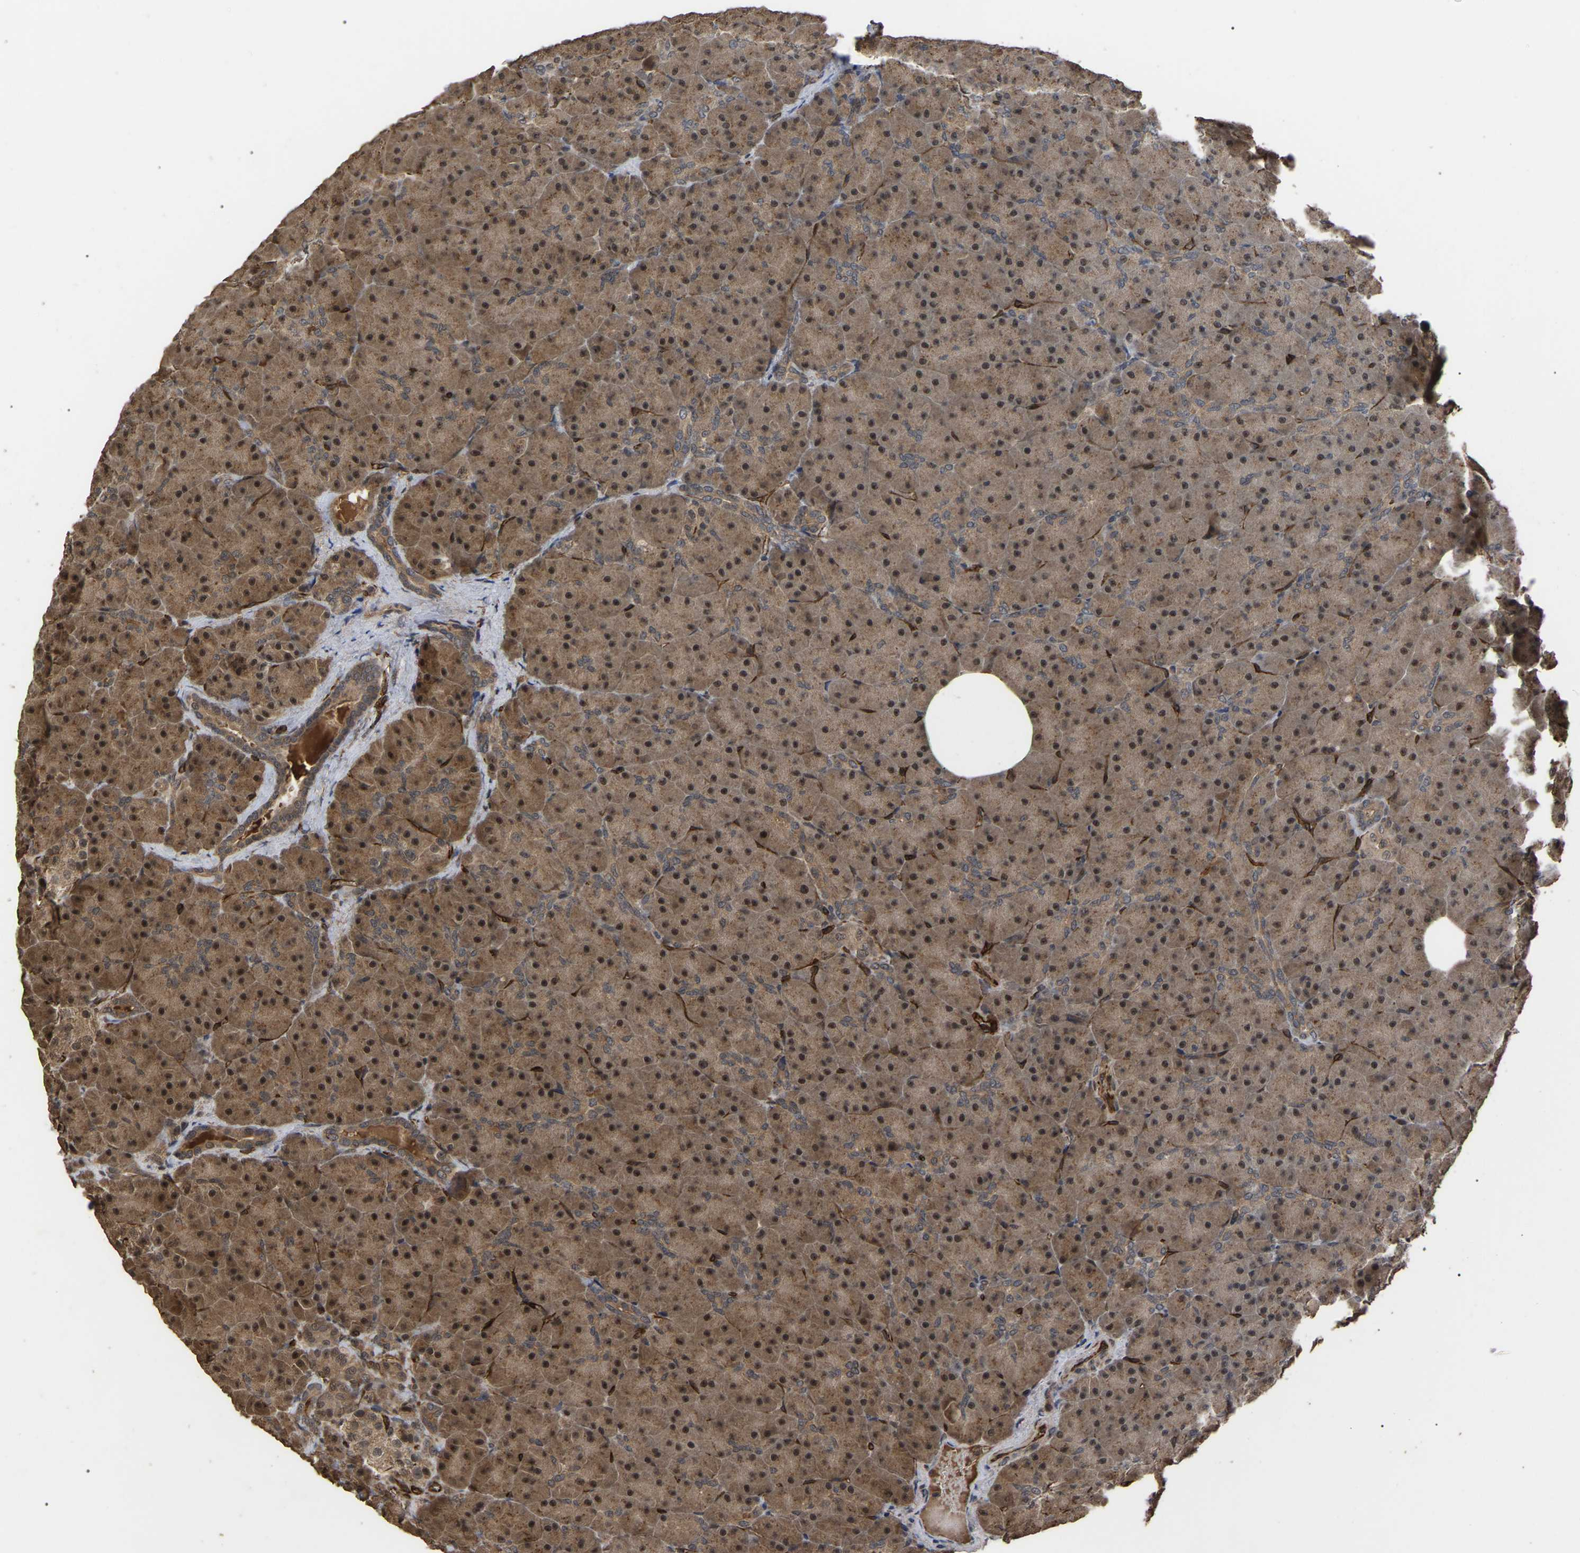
{"staining": {"intensity": "strong", "quantity": ">75%", "location": "cytoplasmic/membranous,nuclear"}, "tissue": "pancreas", "cell_type": "Exocrine glandular cells", "image_type": "normal", "snomed": [{"axis": "morphology", "description": "Normal tissue, NOS"}, {"axis": "topography", "description": "Pancreas"}], "caption": "Immunohistochemistry (IHC) (DAB) staining of unremarkable human pancreas reveals strong cytoplasmic/membranous,nuclear protein positivity in approximately >75% of exocrine glandular cells. The staining is performed using DAB (3,3'-diaminobenzidine) brown chromogen to label protein expression. The nuclei are counter-stained blue using hematoxylin.", "gene": "FAM161B", "patient": {"sex": "male", "age": 66}}